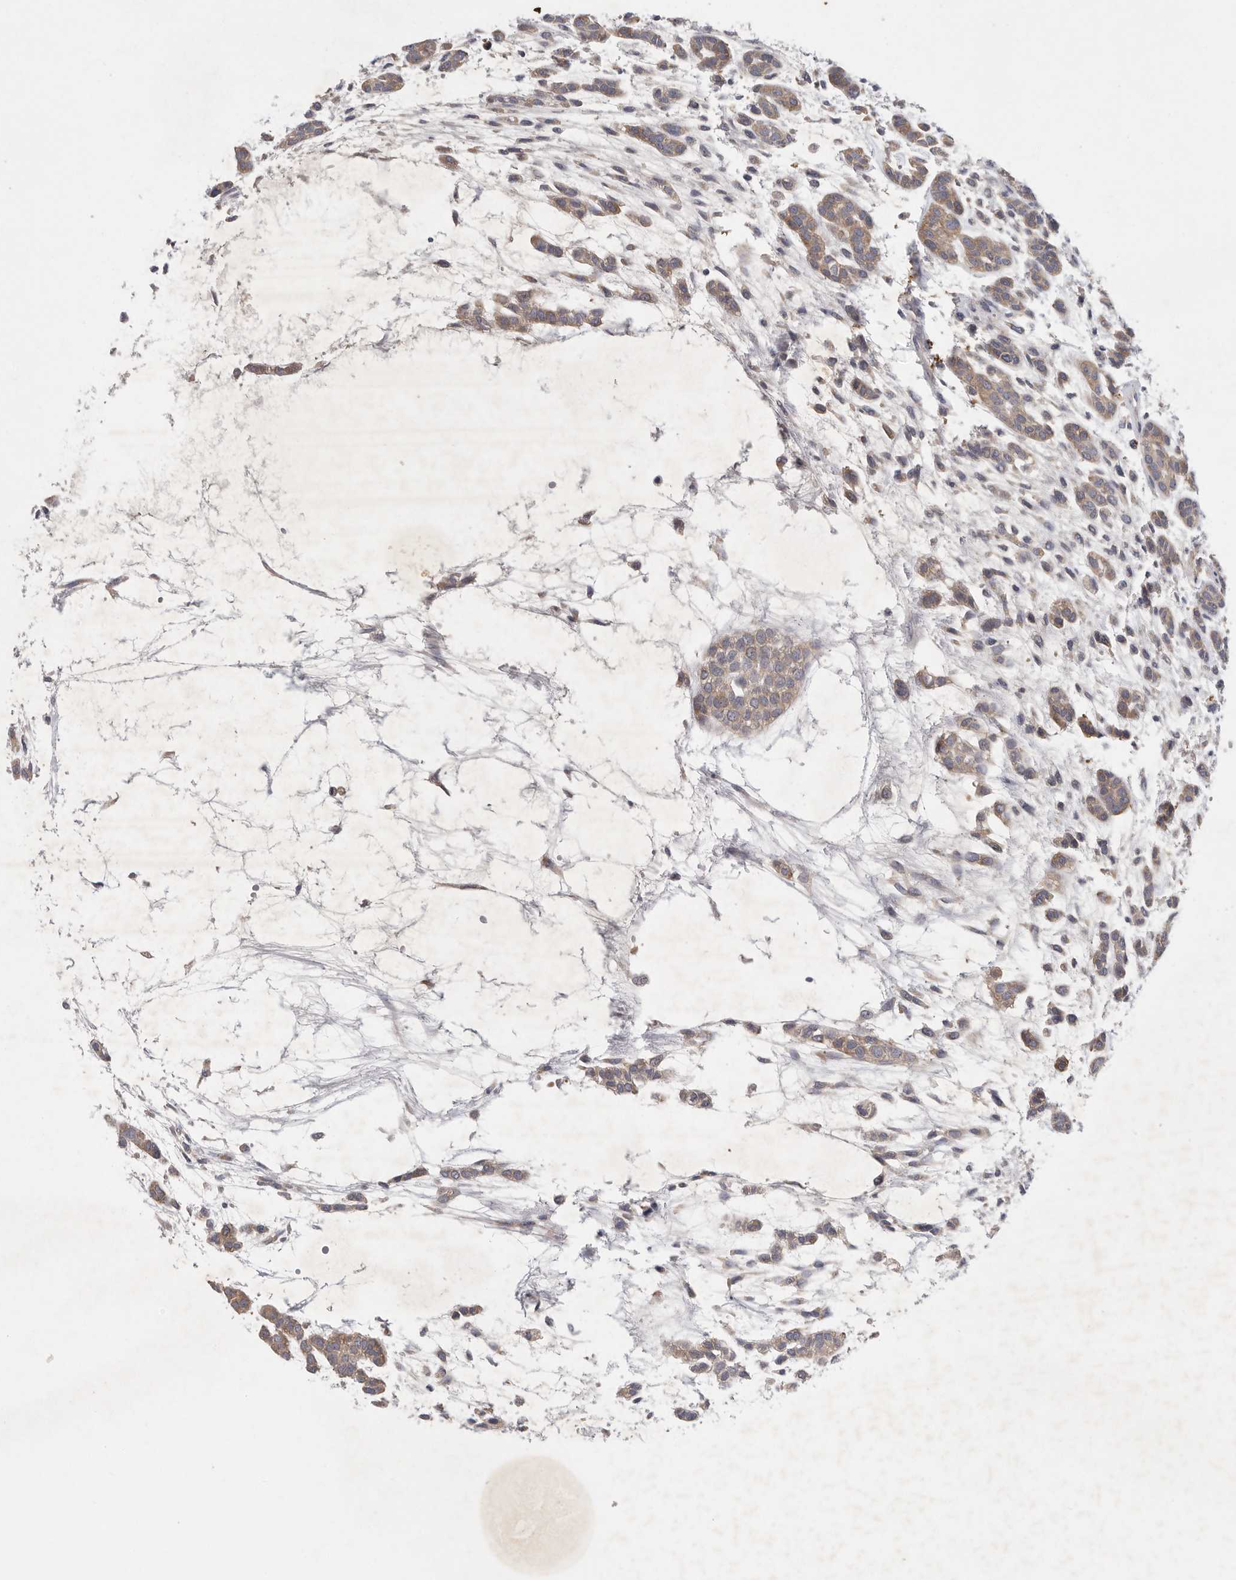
{"staining": {"intensity": "moderate", "quantity": "25%-75%", "location": "cytoplasmic/membranous"}, "tissue": "head and neck cancer", "cell_type": "Tumor cells", "image_type": "cancer", "snomed": [{"axis": "morphology", "description": "Adenocarcinoma, NOS"}, {"axis": "morphology", "description": "Adenoma, NOS"}, {"axis": "topography", "description": "Head-Neck"}], "caption": "Brown immunohistochemical staining in head and neck adenocarcinoma displays moderate cytoplasmic/membranous positivity in approximately 25%-75% of tumor cells.", "gene": "CFAP298", "patient": {"sex": "female", "age": 55}}